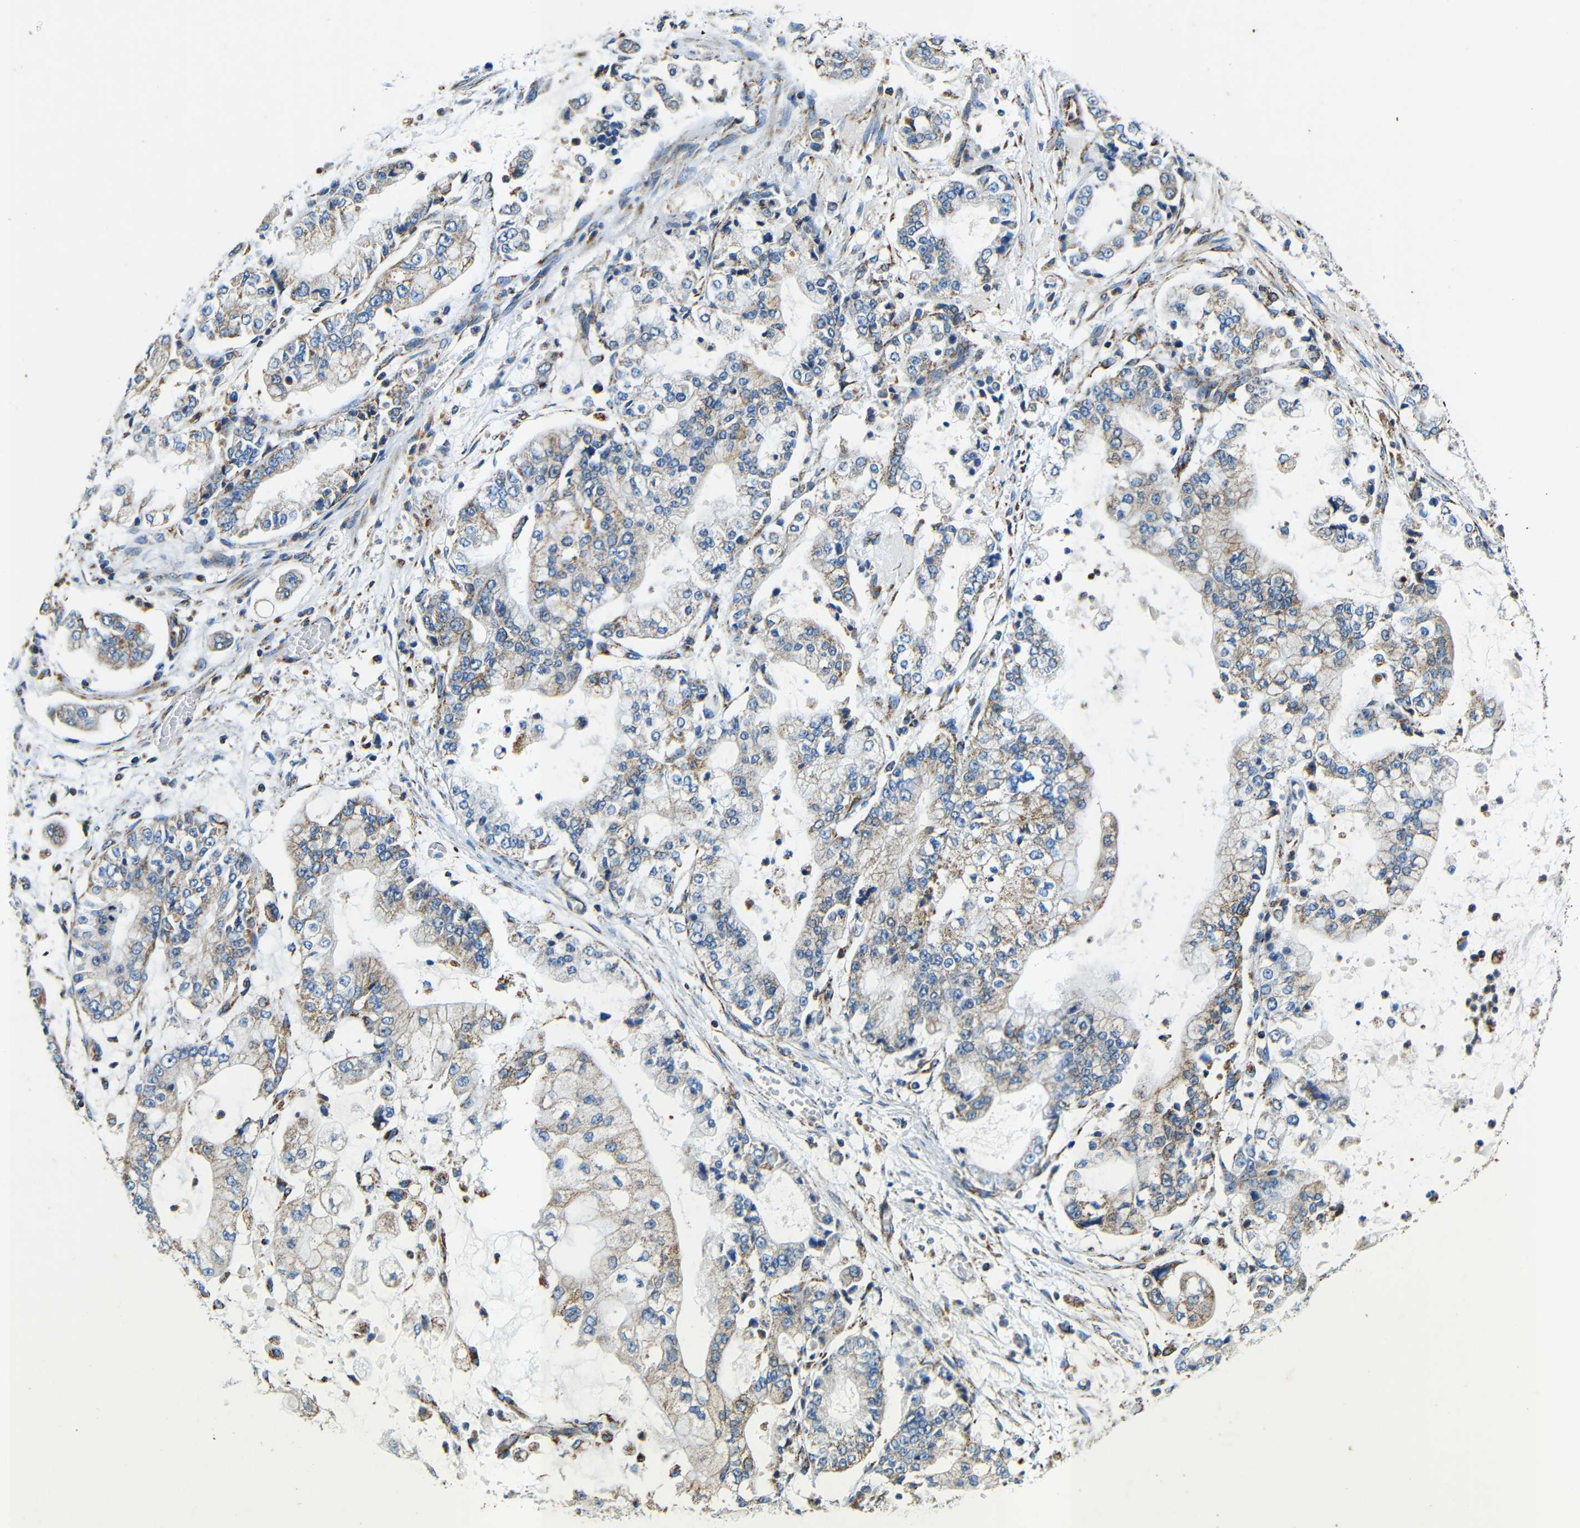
{"staining": {"intensity": "moderate", "quantity": "<25%", "location": "cytoplasmic/membranous"}, "tissue": "stomach cancer", "cell_type": "Tumor cells", "image_type": "cancer", "snomed": [{"axis": "morphology", "description": "Adenocarcinoma, NOS"}, {"axis": "topography", "description": "Stomach"}], "caption": "Immunohistochemistry micrograph of adenocarcinoma (stomach) stained for a protein (brown), which displays low levels of moderate cytoplasmic/membranous positivity in approximately <25% of tumor cells.", "gene": "GALNT18", "patient": {"sex": "male", "age": 76}}